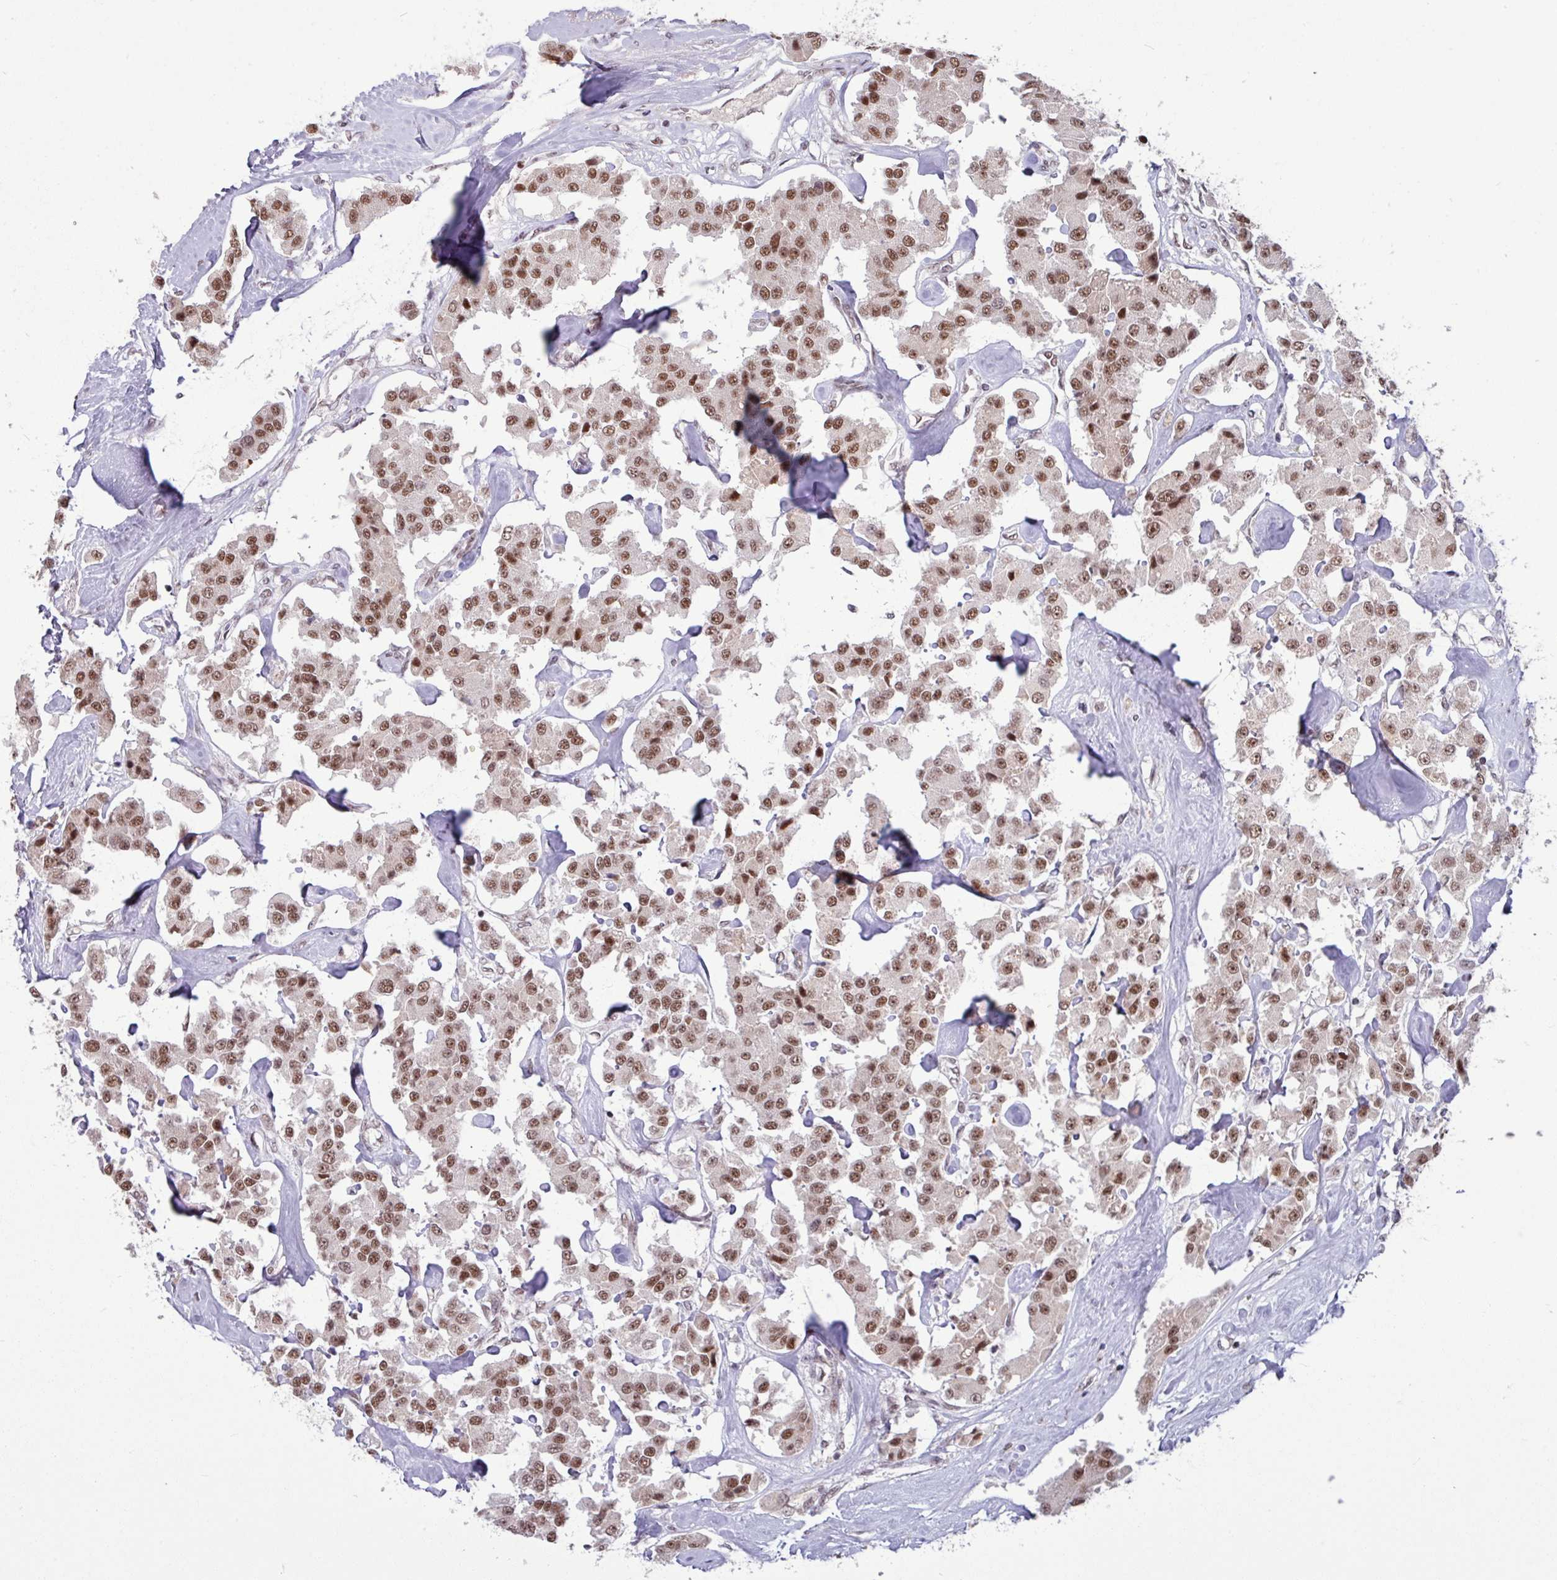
{"staining": {"intensity": "moderate", "quantity": ">75%", "location": "nuclear"}, "tissue": "carcinoid", "cell_type": "Tumor cells", "image_type": "cancer", "snomed": [{"axis": "morphology", "description": "Carcinoid, malignant, NOS"}, {"axis": "topography", "description": "Pancreas"}], "caption": "DAB (3,3'-diaminobenzidine) immunohistochemical staining of human carcinoid reveals moderate nuclear protein staining in approximately >75% of tumor cells.", "gene": "TDG", "patient": {"sex": "male", "age": 41}}